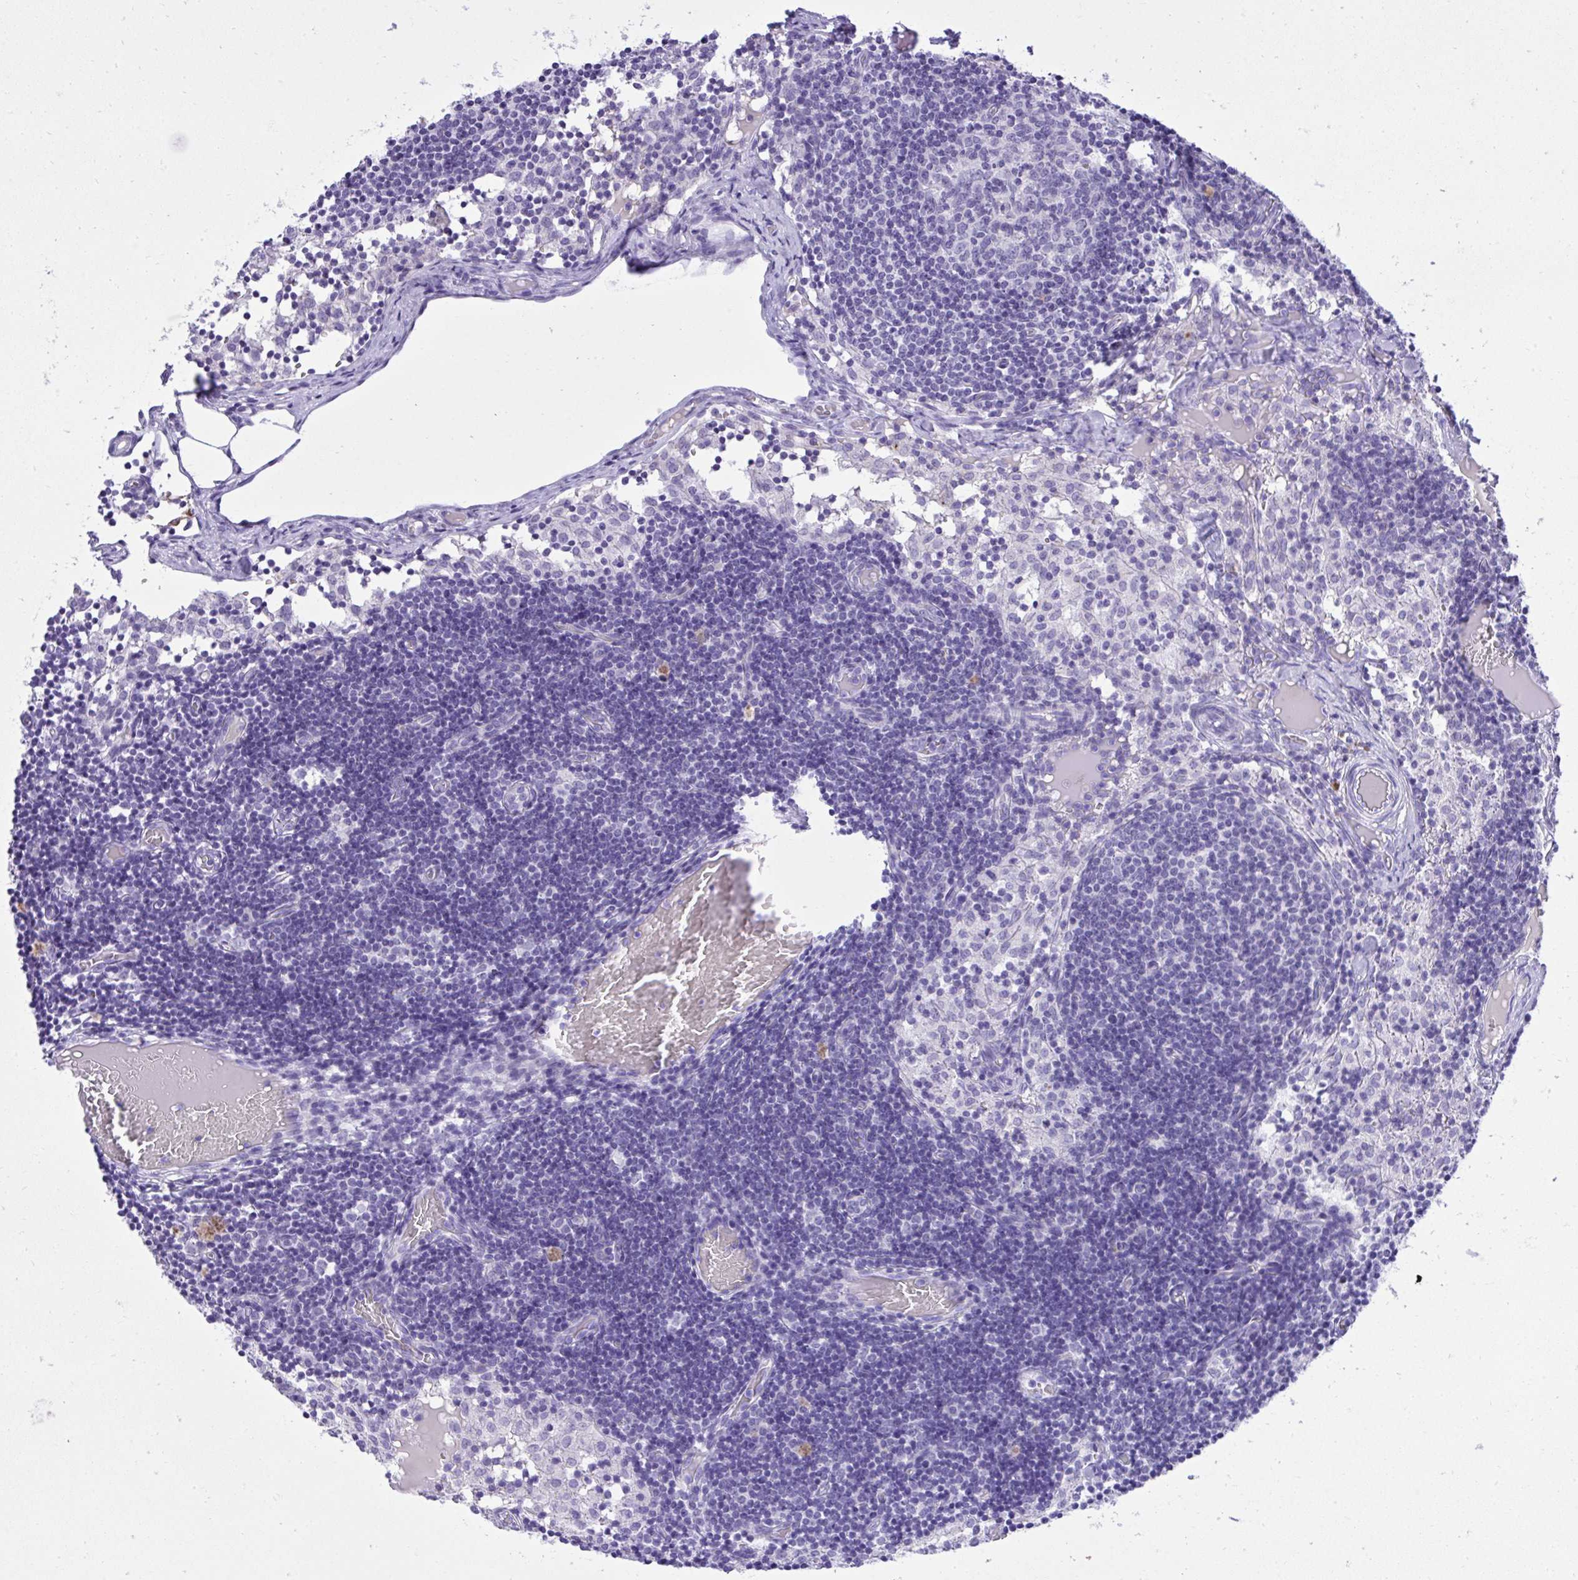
{"staining": {"intensity": "negative", "quantity": "none", "location": "none"}, "tissue": "lymph node", "cell_type": "Germinal center cells", "image_type": "normal", "snomed": [{"axis": "morphology", "description": "Normal tissue, NOS"}, {"axis": "topography", "description": "Lymph node"}], "caption": "IHC image of benign human lymph node stained for a protein (brown), which shows no expression in germinal center cells.", "gene": "ST6GALNAC3", "patient": {"sex": "female", "age": 31}}